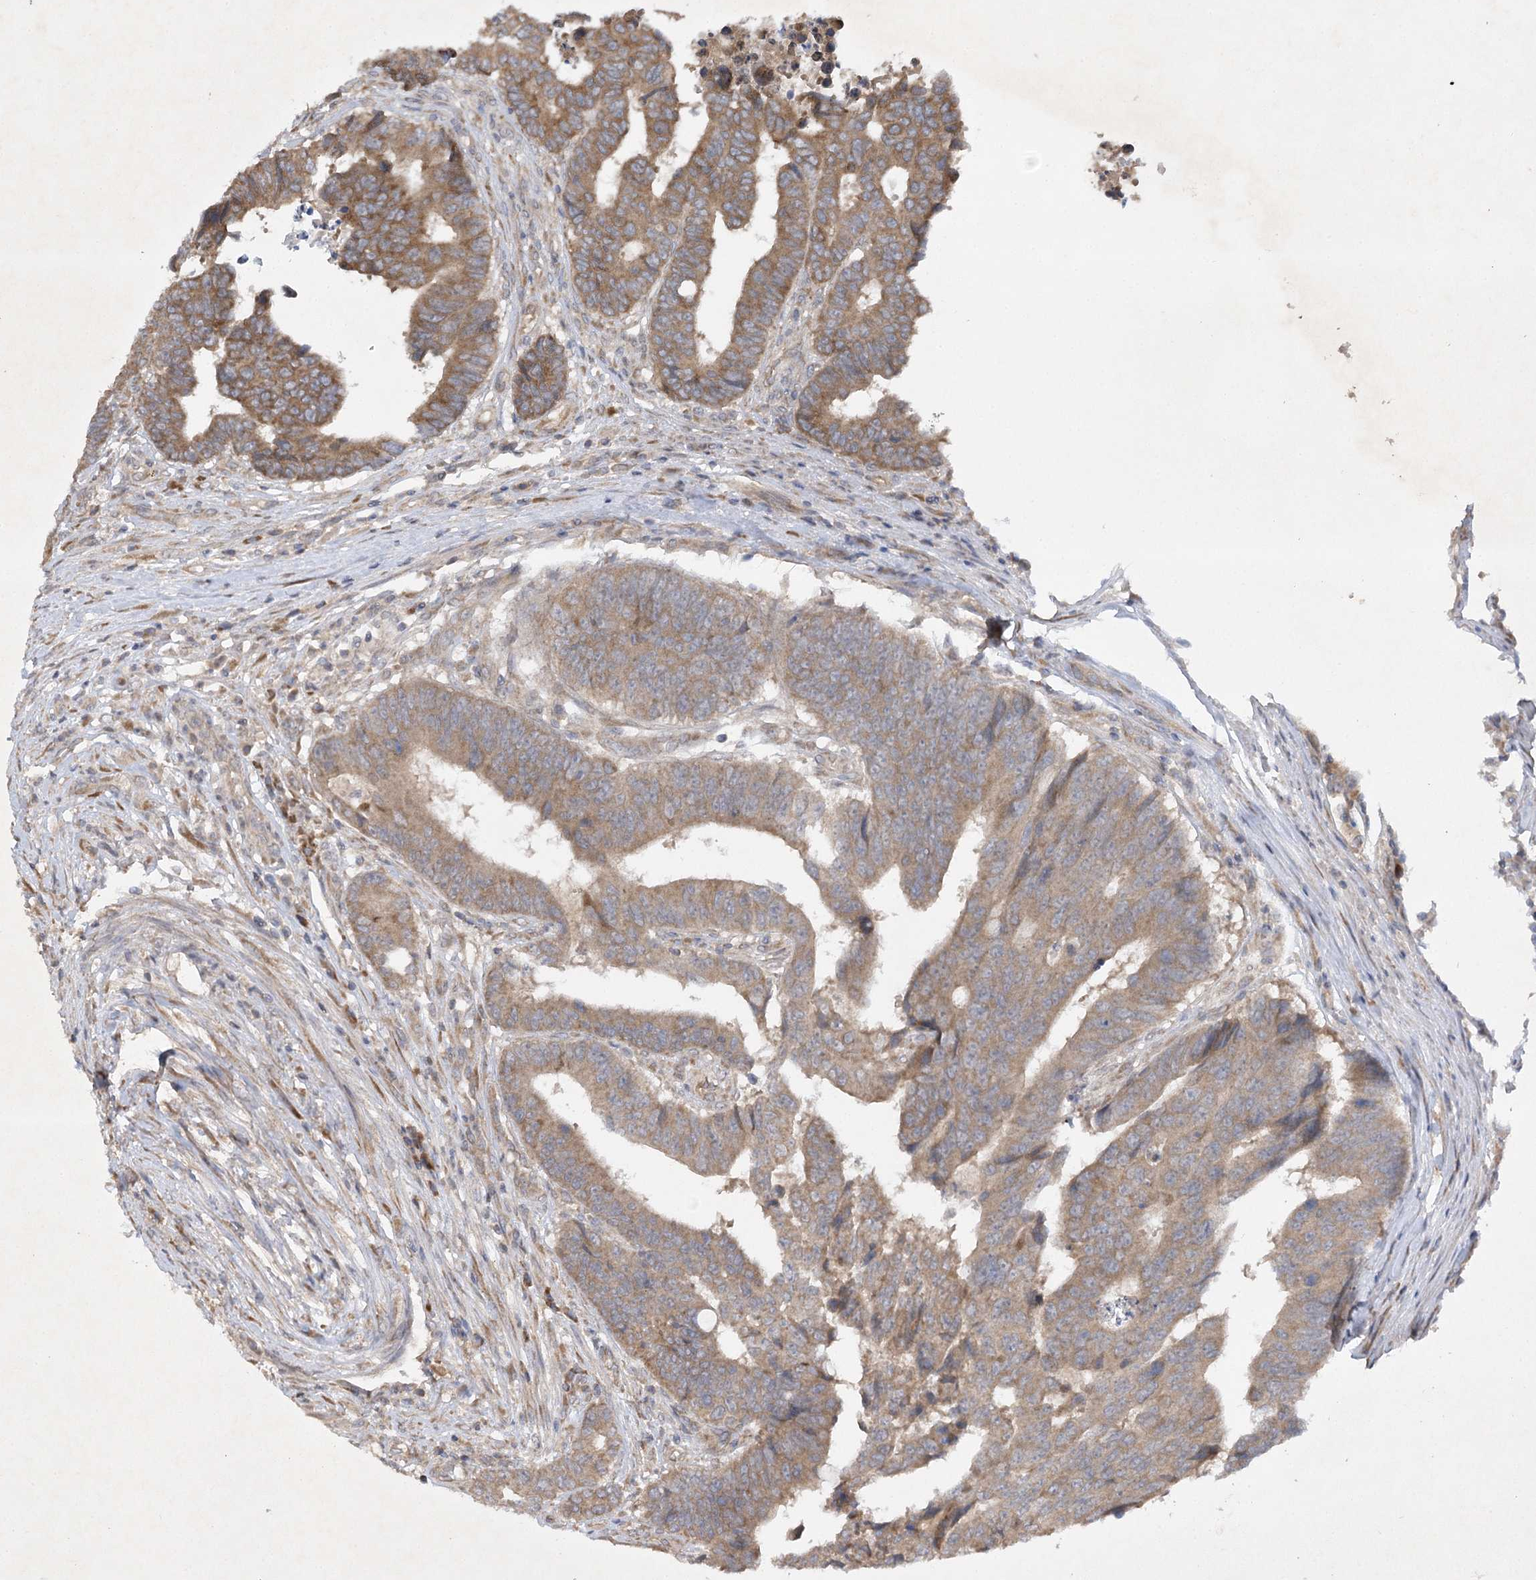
{"staining": {"intensity": "moderate", "quantity": ">75%", "location": "cytoplasmic/membranous"}, "tissue": "colorectal cancer", "cell_type": "Tumor cells", "image_type": "cancer", "snomed": [{"axis": "morphology", "description": "Adenocarcinoma, NOS"}, {"axis": "topography", "description": "Rectum"}], "caption": "Human colorectal cancer stained with a brown dye reveals moderate cytoplasmic/membranous positive positivity in about >75% of tumor cells.", "gene": "TRAF3IP1", "patient": {"sex": "male", "age": 84}}